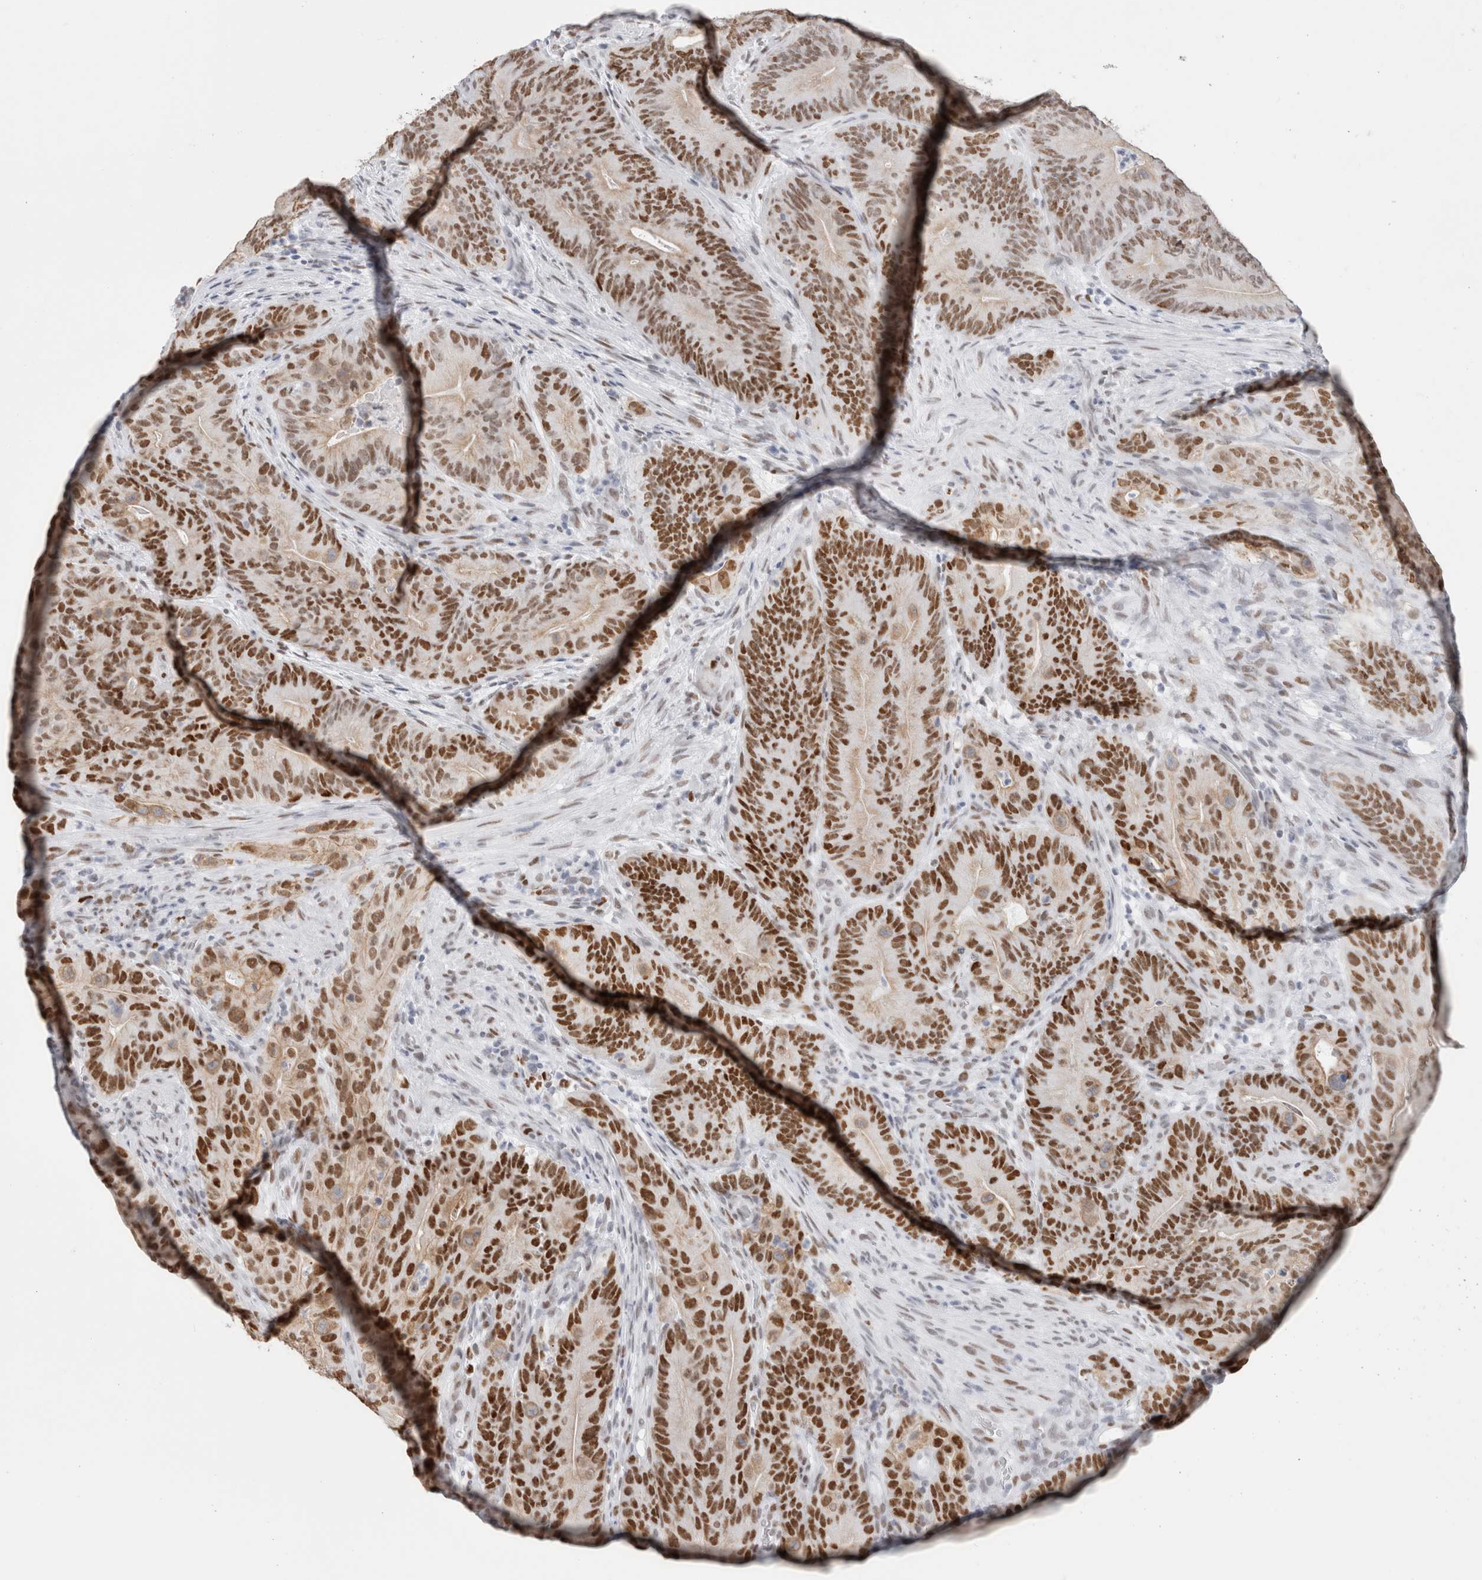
{"staining": {"intensity": "strong", "quantity": ">75%", "location": "nuclear"}, "tissue": "colorectal cancer", "cell_type": "Tumor cells", "image_type": "cancer", "snomed": [{"axis": "morphology", "description": "Normal tissue, NOS"}, {"axis": "topography", "description": "Colon"}], "caption": "Protein expression analysis of colorectal cancer exhibits strong nuclear expression in about >75% of tumor cells.", "gene": "SMARCC1", "patient": {"sex": "female", "age": 82}}